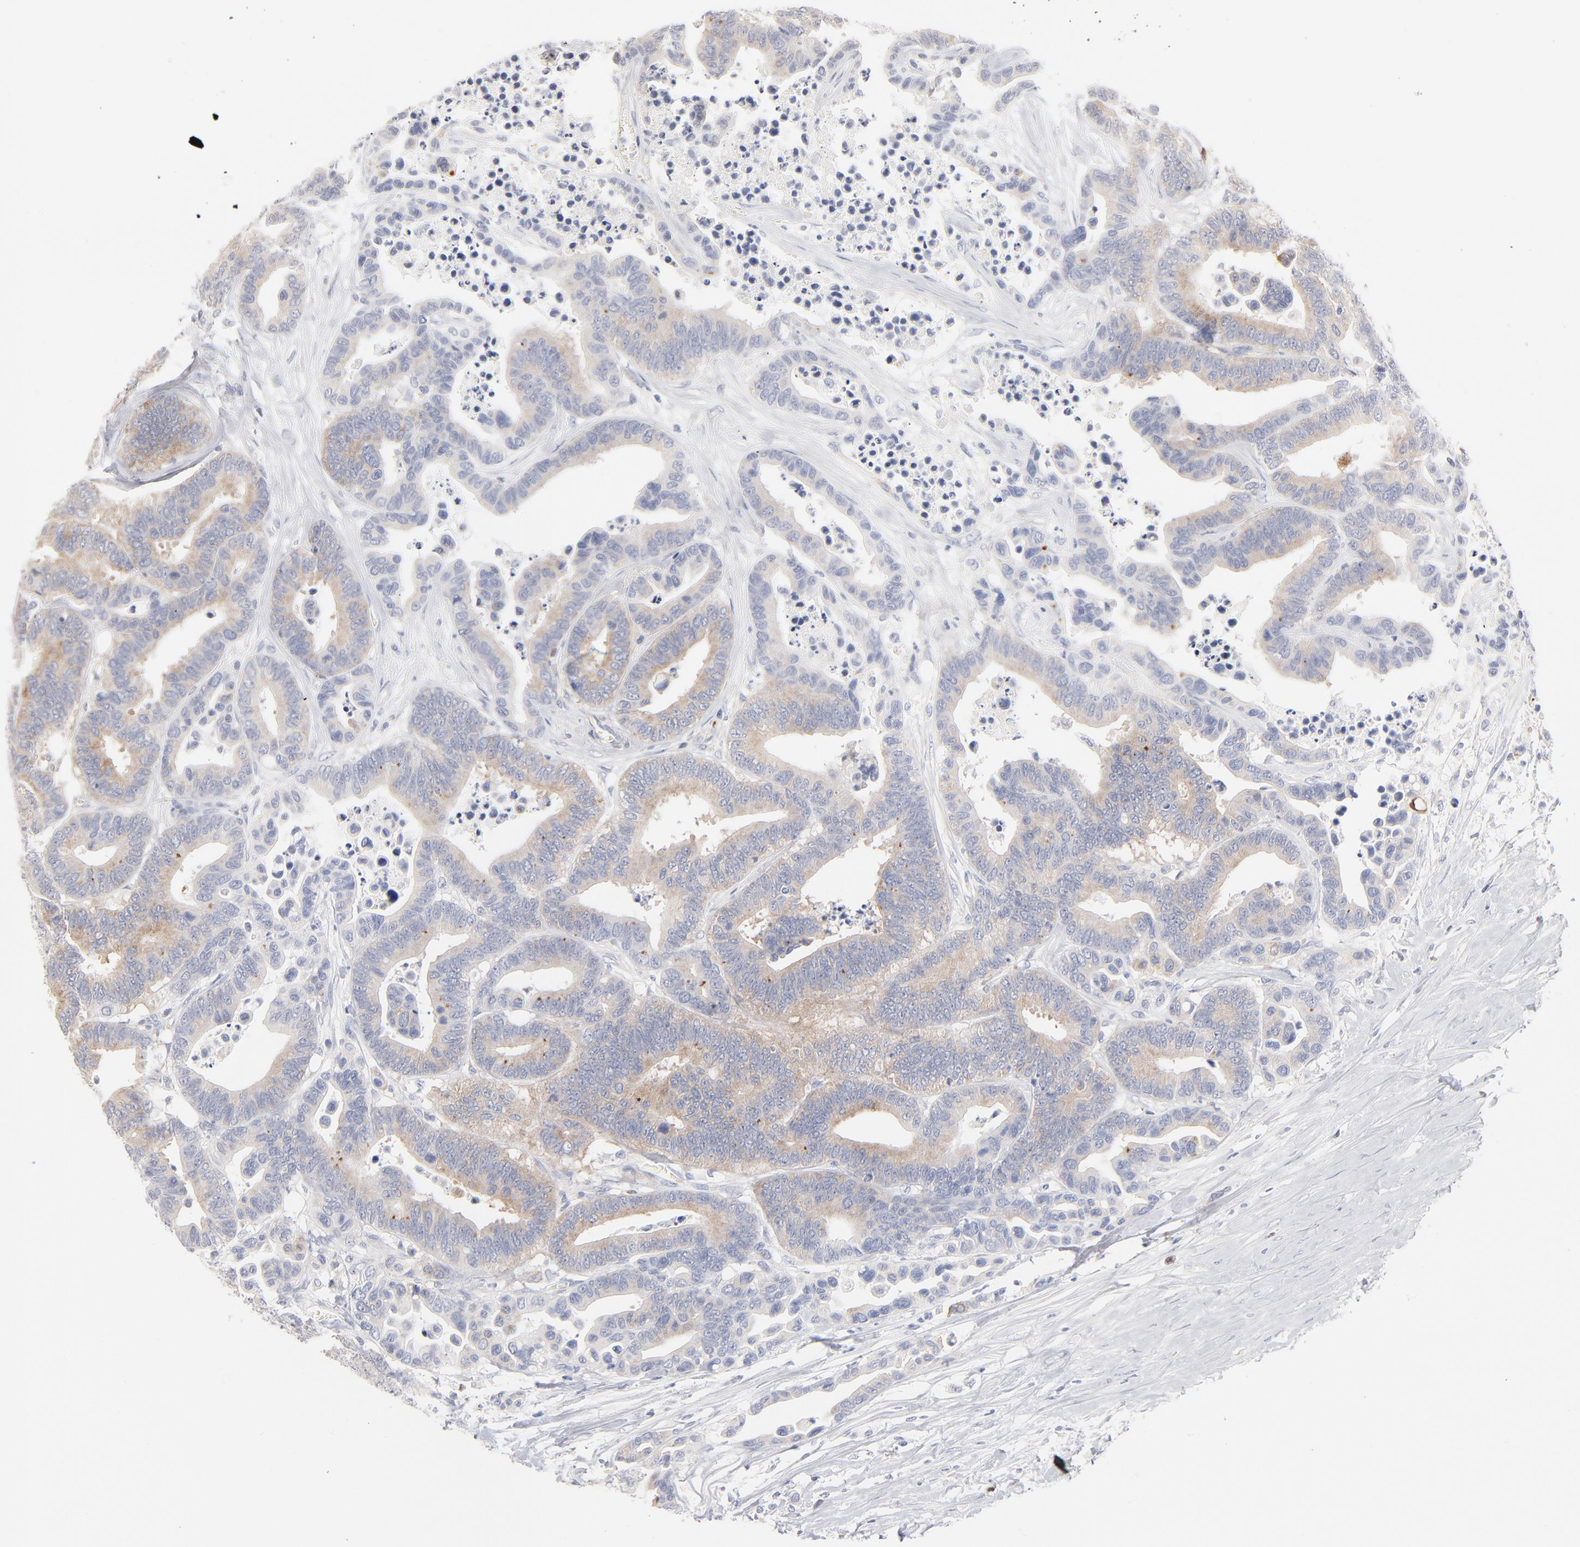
{"staining": {"intensity": "weak", "quantity": ">75%", "location": "cytoplasmic/membranous"}, "tissue": "colorectal cancer", "cell_type": "Tumor cells", "image_type": "cancer", "snomed": [{"axis": "morphology", "description": "Adenocarcinoma, NOS"}, {"axis": "topography", "description": "Colon"}], "caption": "This photomicrograph displays colorectal adenocarcinoma stained with IHC to label a protein in brown. The cytoplasmic/membranous of tumor cells show weak positivity for the protein. Nuclei are counter-stained blue.", "gene": "MID1", "patient": {"sex": "male", "age": 82}}